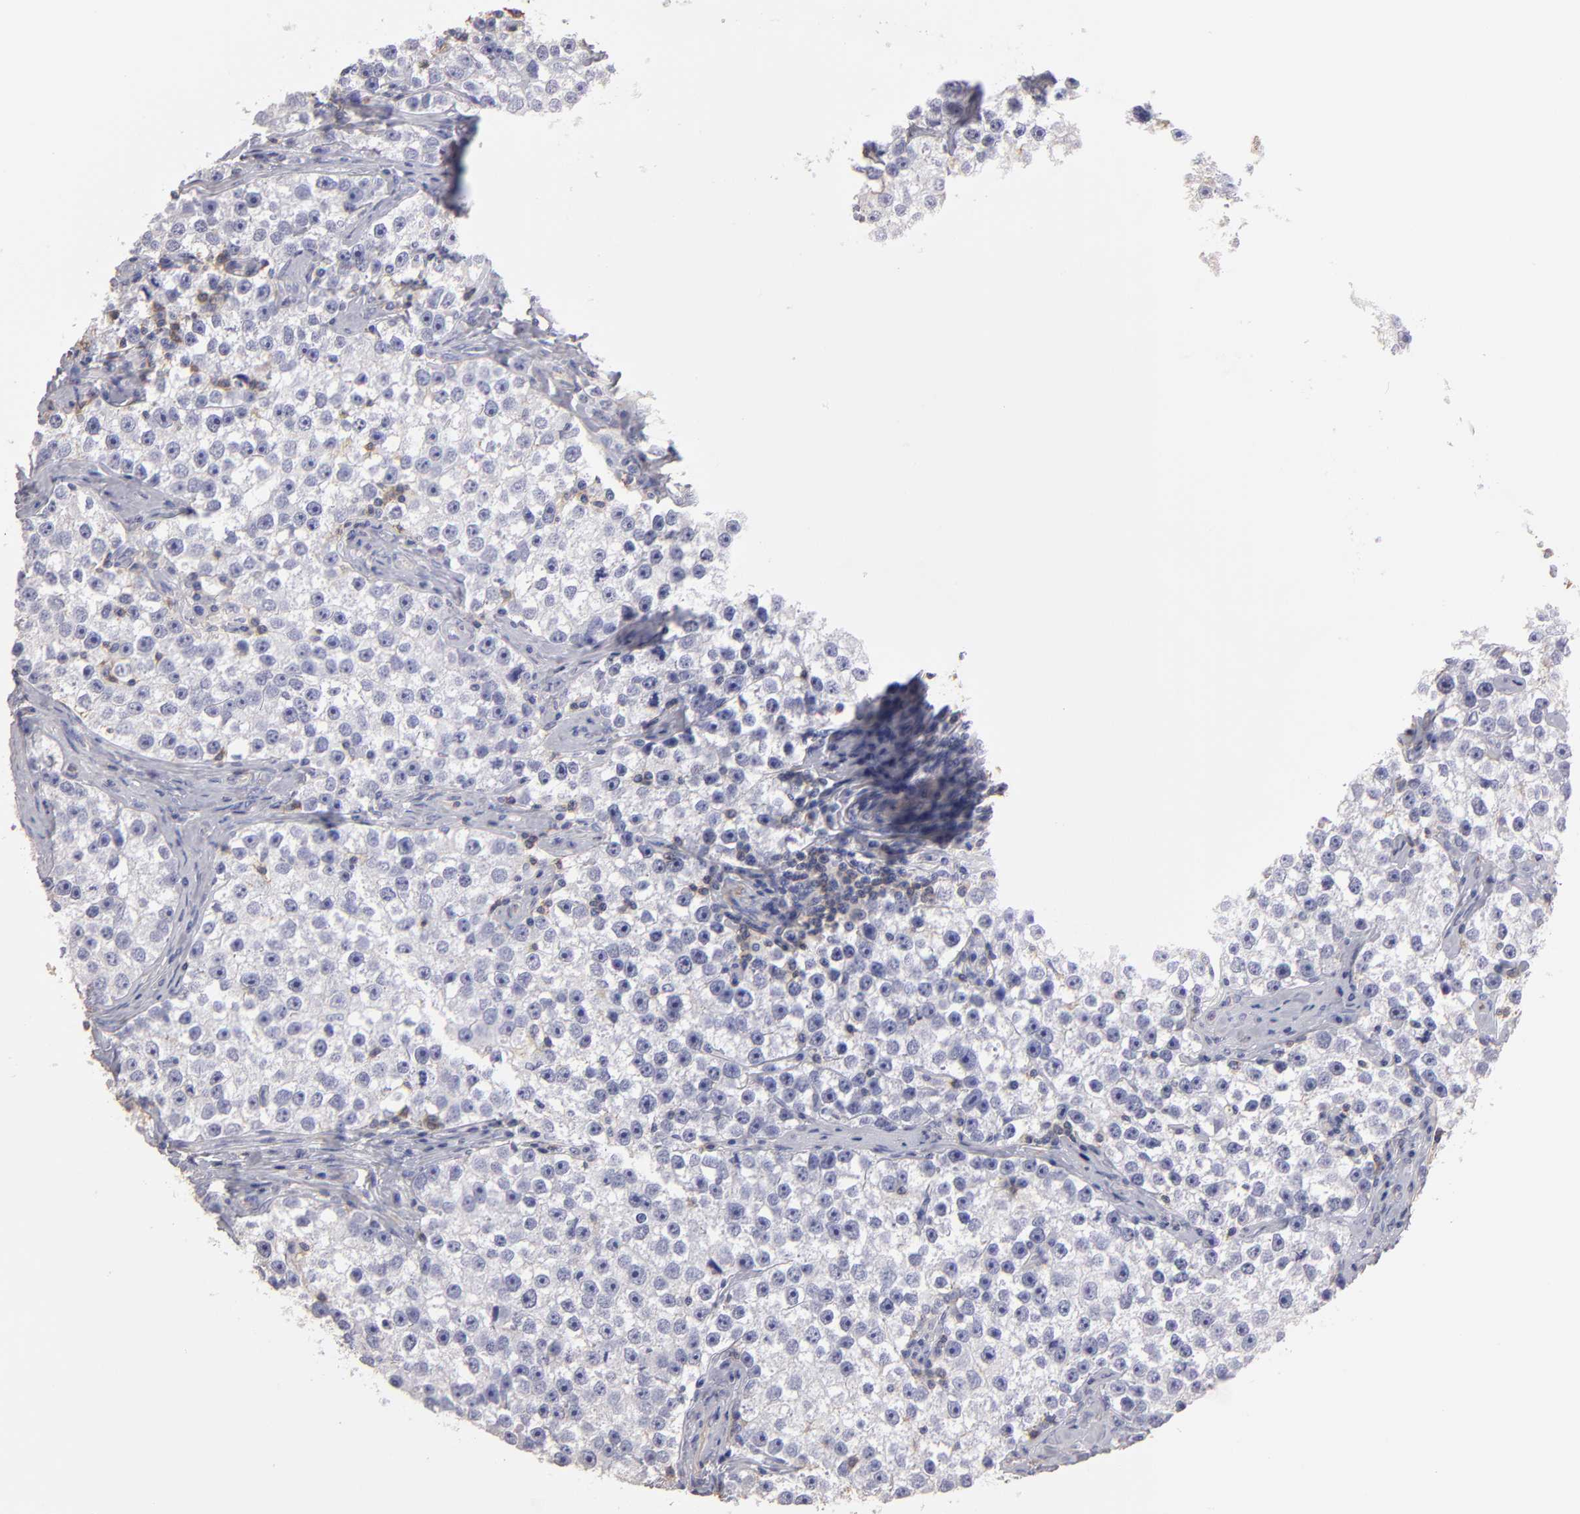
{"staining": {"intensity": "negative", "quantity": "none", "location": "none"}, "tissue": "testis cancer", "cell_type": "Tumor cells", "image_type": "cancer", "snomed": [{"axis": "morphology", "description": "Seminoma, NOS"}, {"axis": "topography", "description": "Testis"}], "caption": "This is an immunohistochemistry (IHC) image of testis cancer (seminoma). There is no staining in tumor cells.", "gene": "ABCB1", "patient": {"sex": "male", "age": 32}}